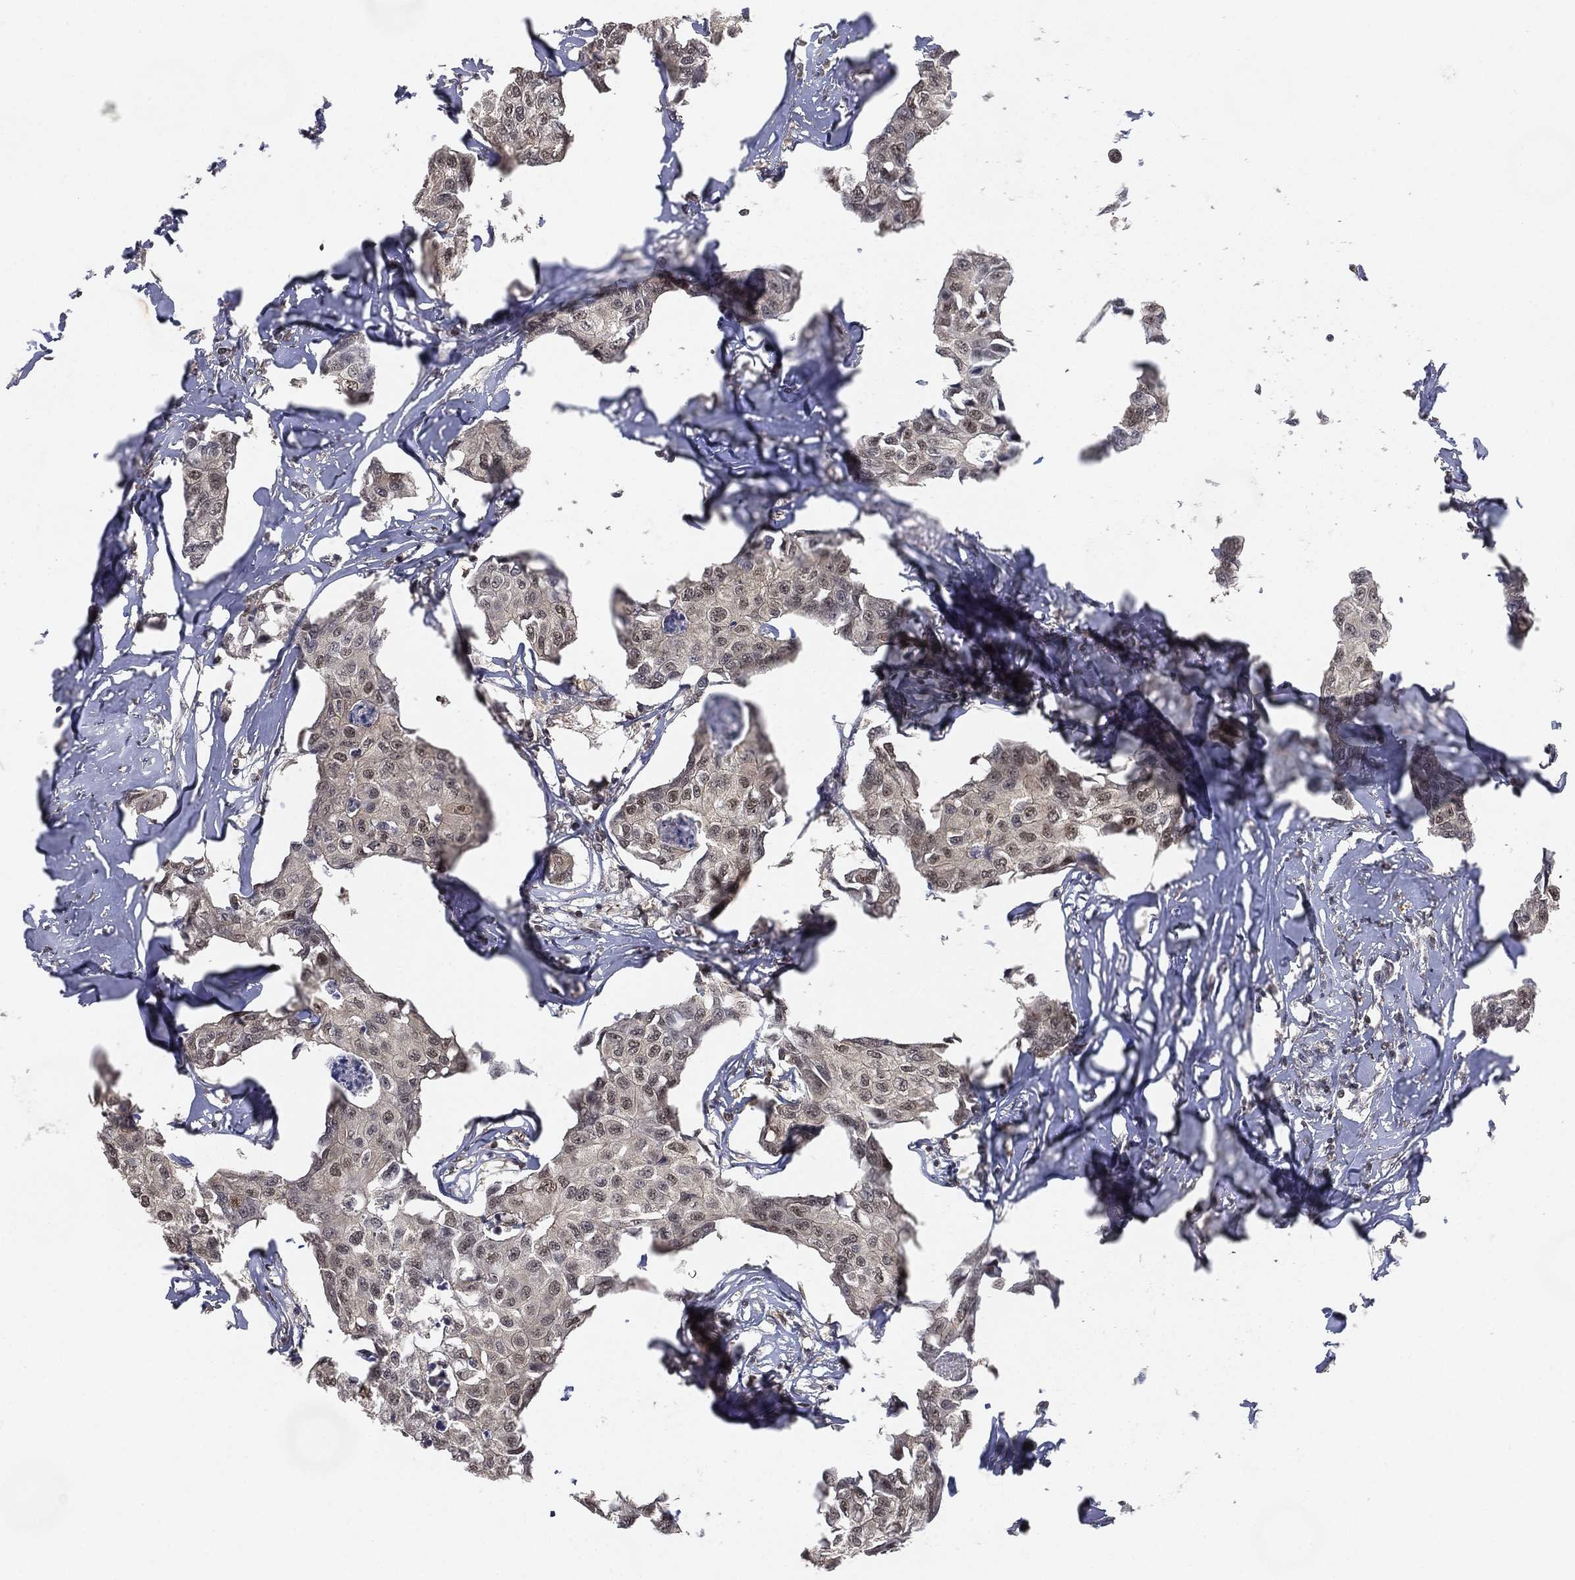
{"staining": {"intensity": "negative", "quantity": "none", "location": "none"}, "tissue": "breast cancer", "cell_type": "Tumor cells", "image_type": "cancer", "snomed": [{"axis": "morphology", "description": "Duct carcinoma"}, {"axis": "topography", "description": "Breast"}], "caption": "The photomicrograph exhibits no staining of tumor cells in breast cancer (intraductal carcinoma). (DAB IHC with hematoxylin counter stain).", "gene": "WDR26", "patient": {"sex": "female", "age": 80}}